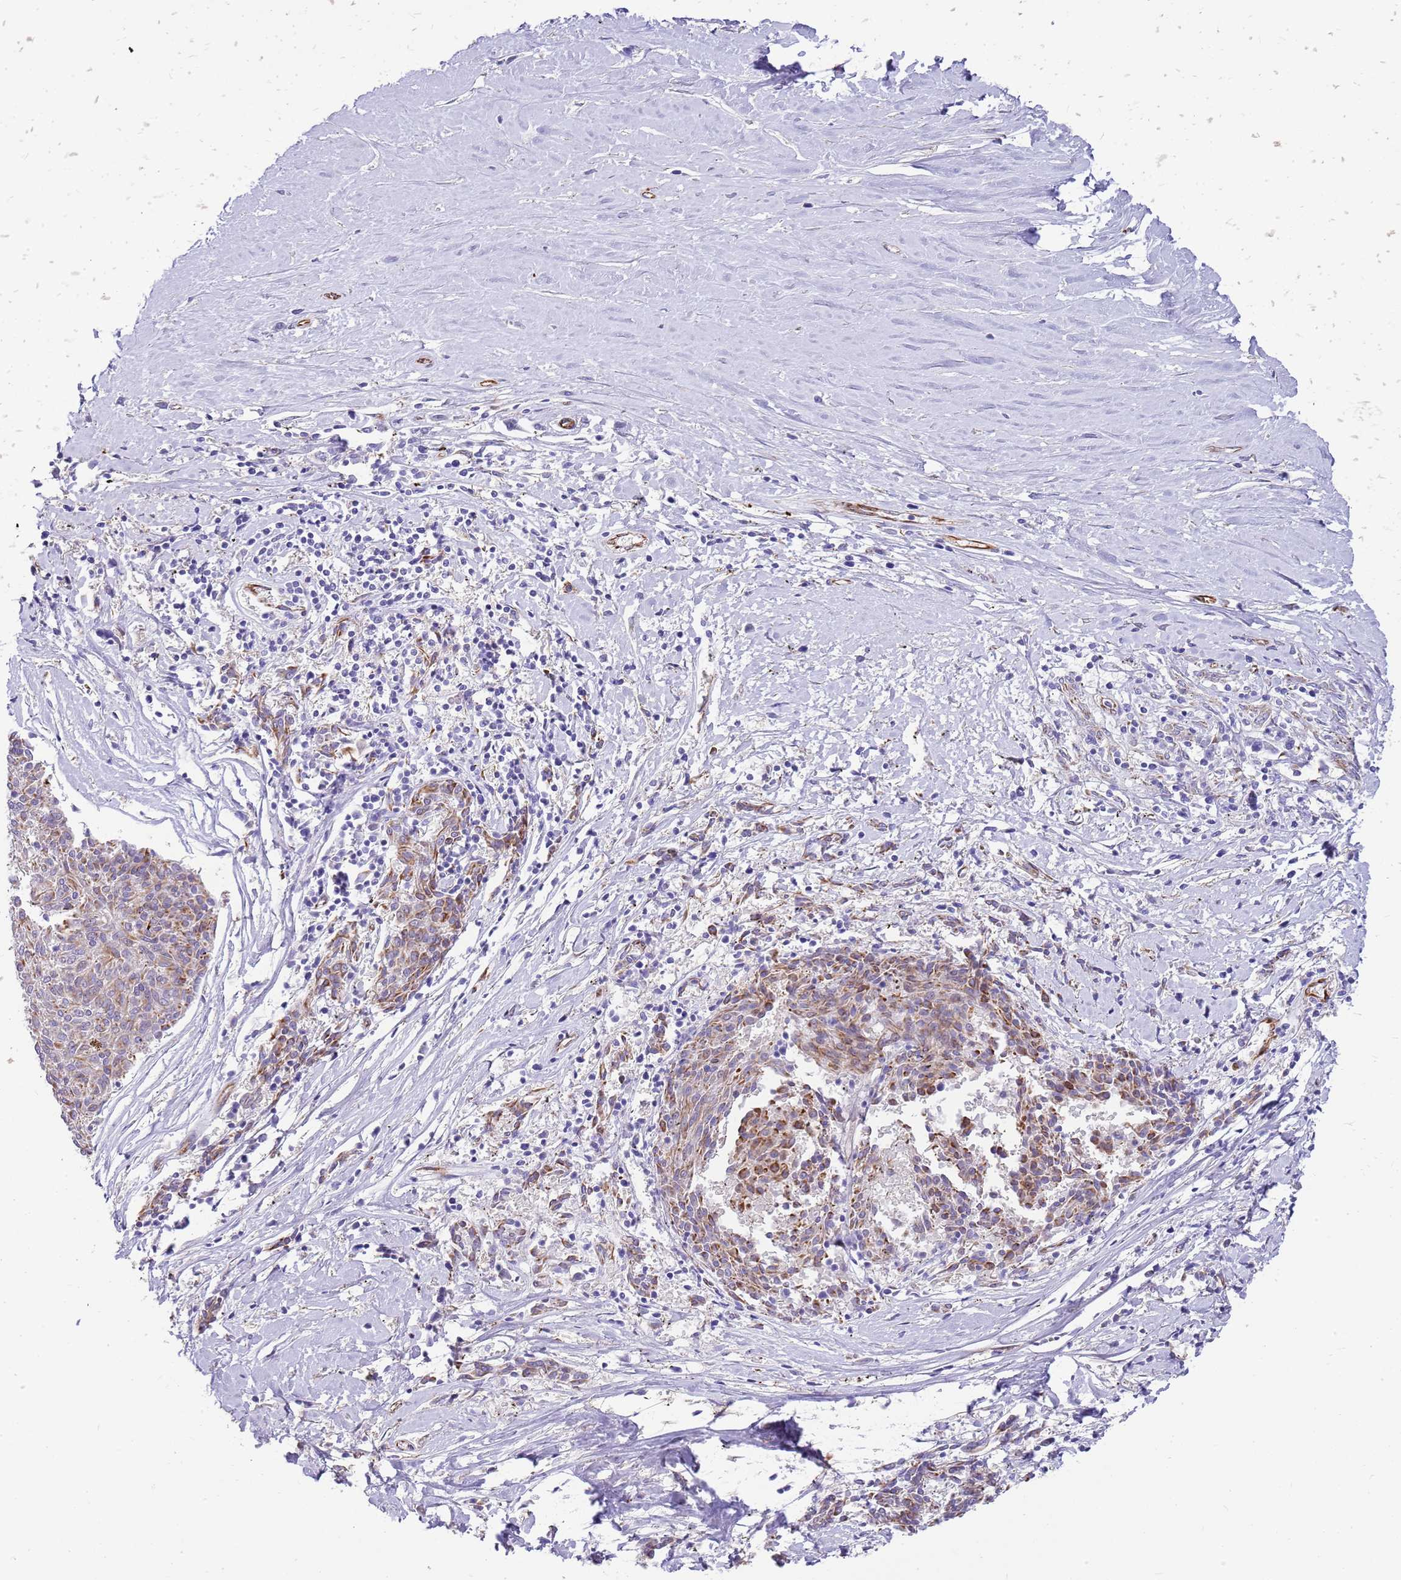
{"staining": {"intensity": "moderate", "quantity": "25%-75%", "location": "cytoplasmic/membranous"}, "tissue": "melanoma", "cell_type": "Tumor cells", "image_type": "cancer", "snomed": [{"axis": "morphology", "description": "Malignant melanoma, NOS"}, {"axis": "topography", "description": "Skin"}], "caption": "Human melanoma stained with a brown dye exhibits moderate cytoplasmic/membranous positive expression in approximately 25%-75% of tumor cells.", "gene": "ZDHHC1", "patient": {"sex": "female", "age": 72}}